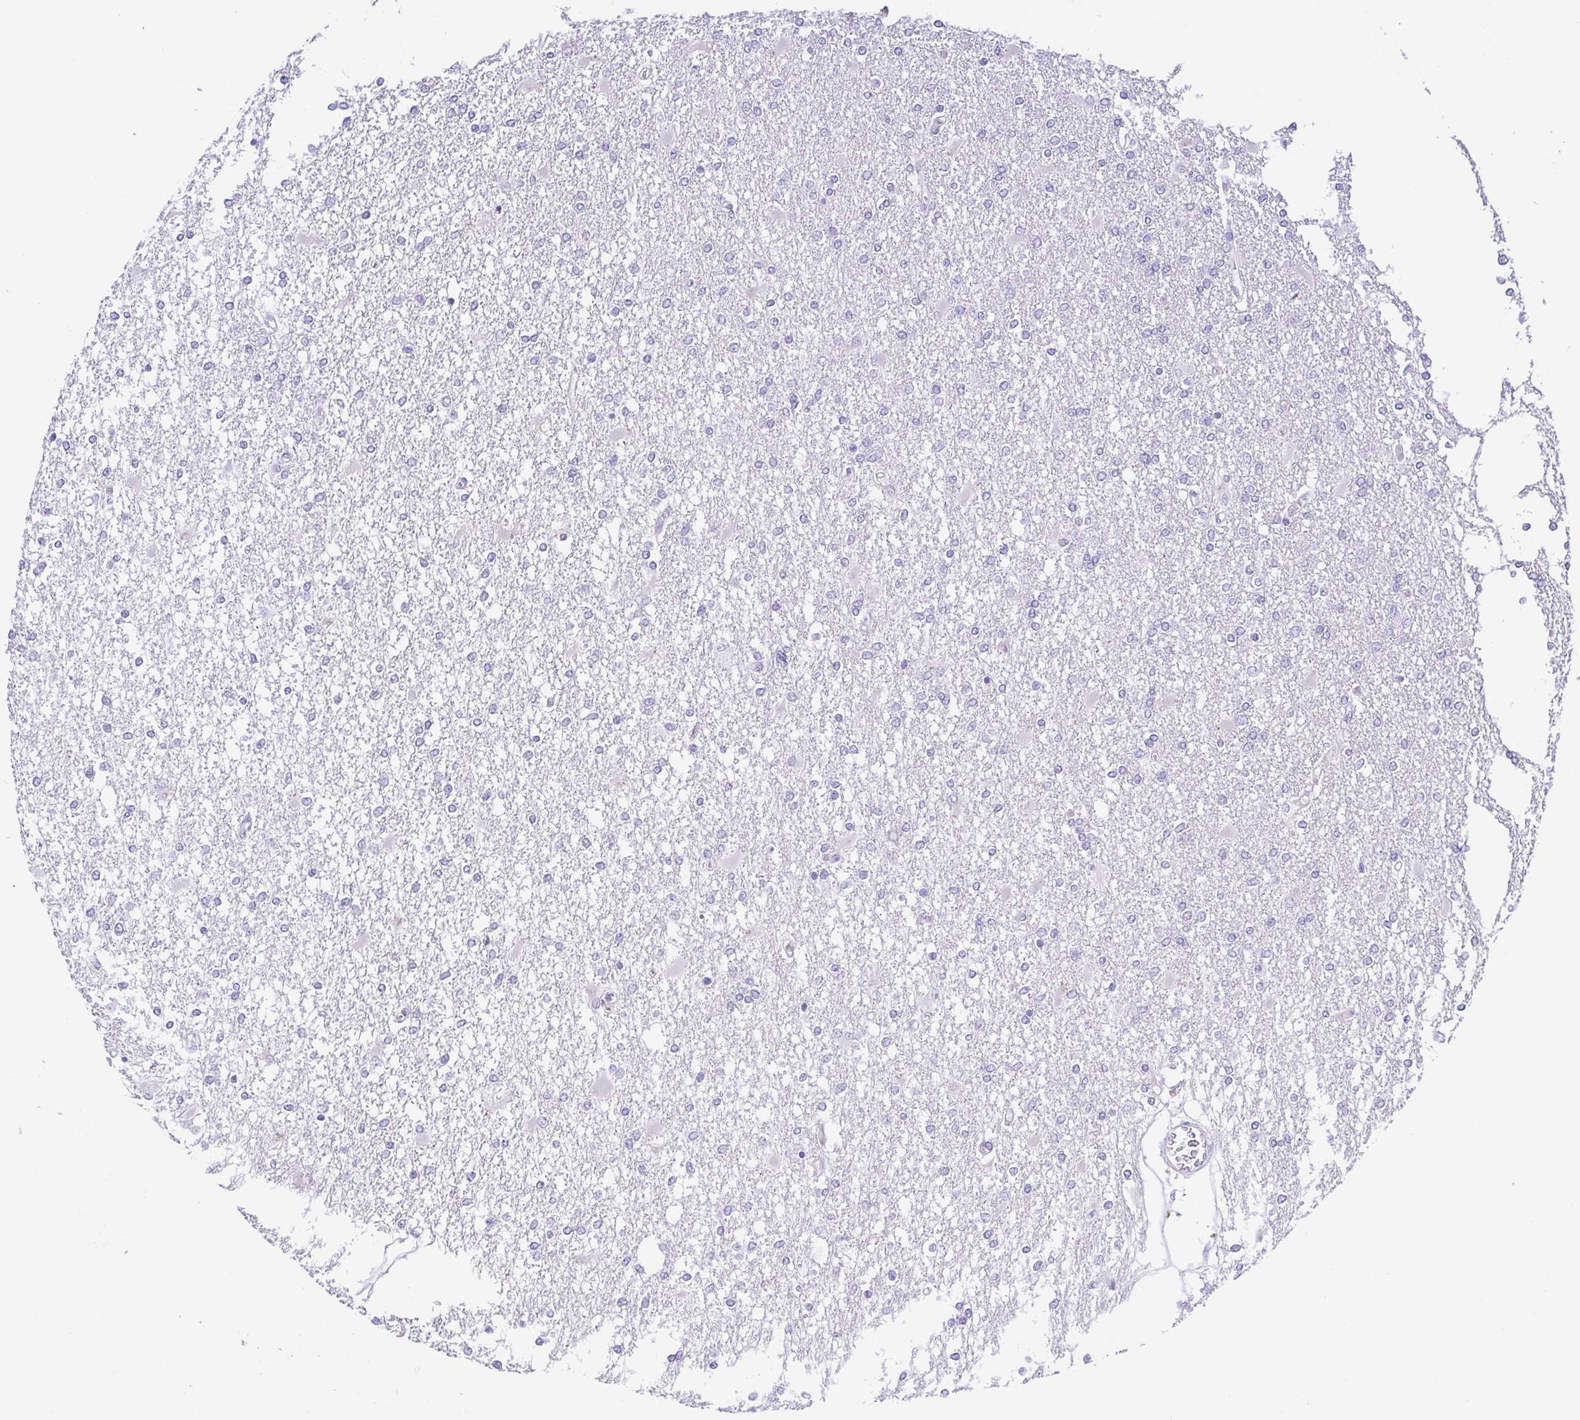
{"staining": {"intensity": "negative", "quantity": "none", "location": "none"}, "tissue": "glioma", "cell_type": "Tumor cells", "image_type": "cancer", "snomed": [{"axis": "morphology", "description": "Glioma, malignant, High grade"}, {"axis": "topography", "description": "Cerebral cortex"}], "caption": "The micrograph demonstrates no significant staining in tumor cells of glioma.", "gene": "A1BG", "patient": {"sex": "male", "age": 79}}